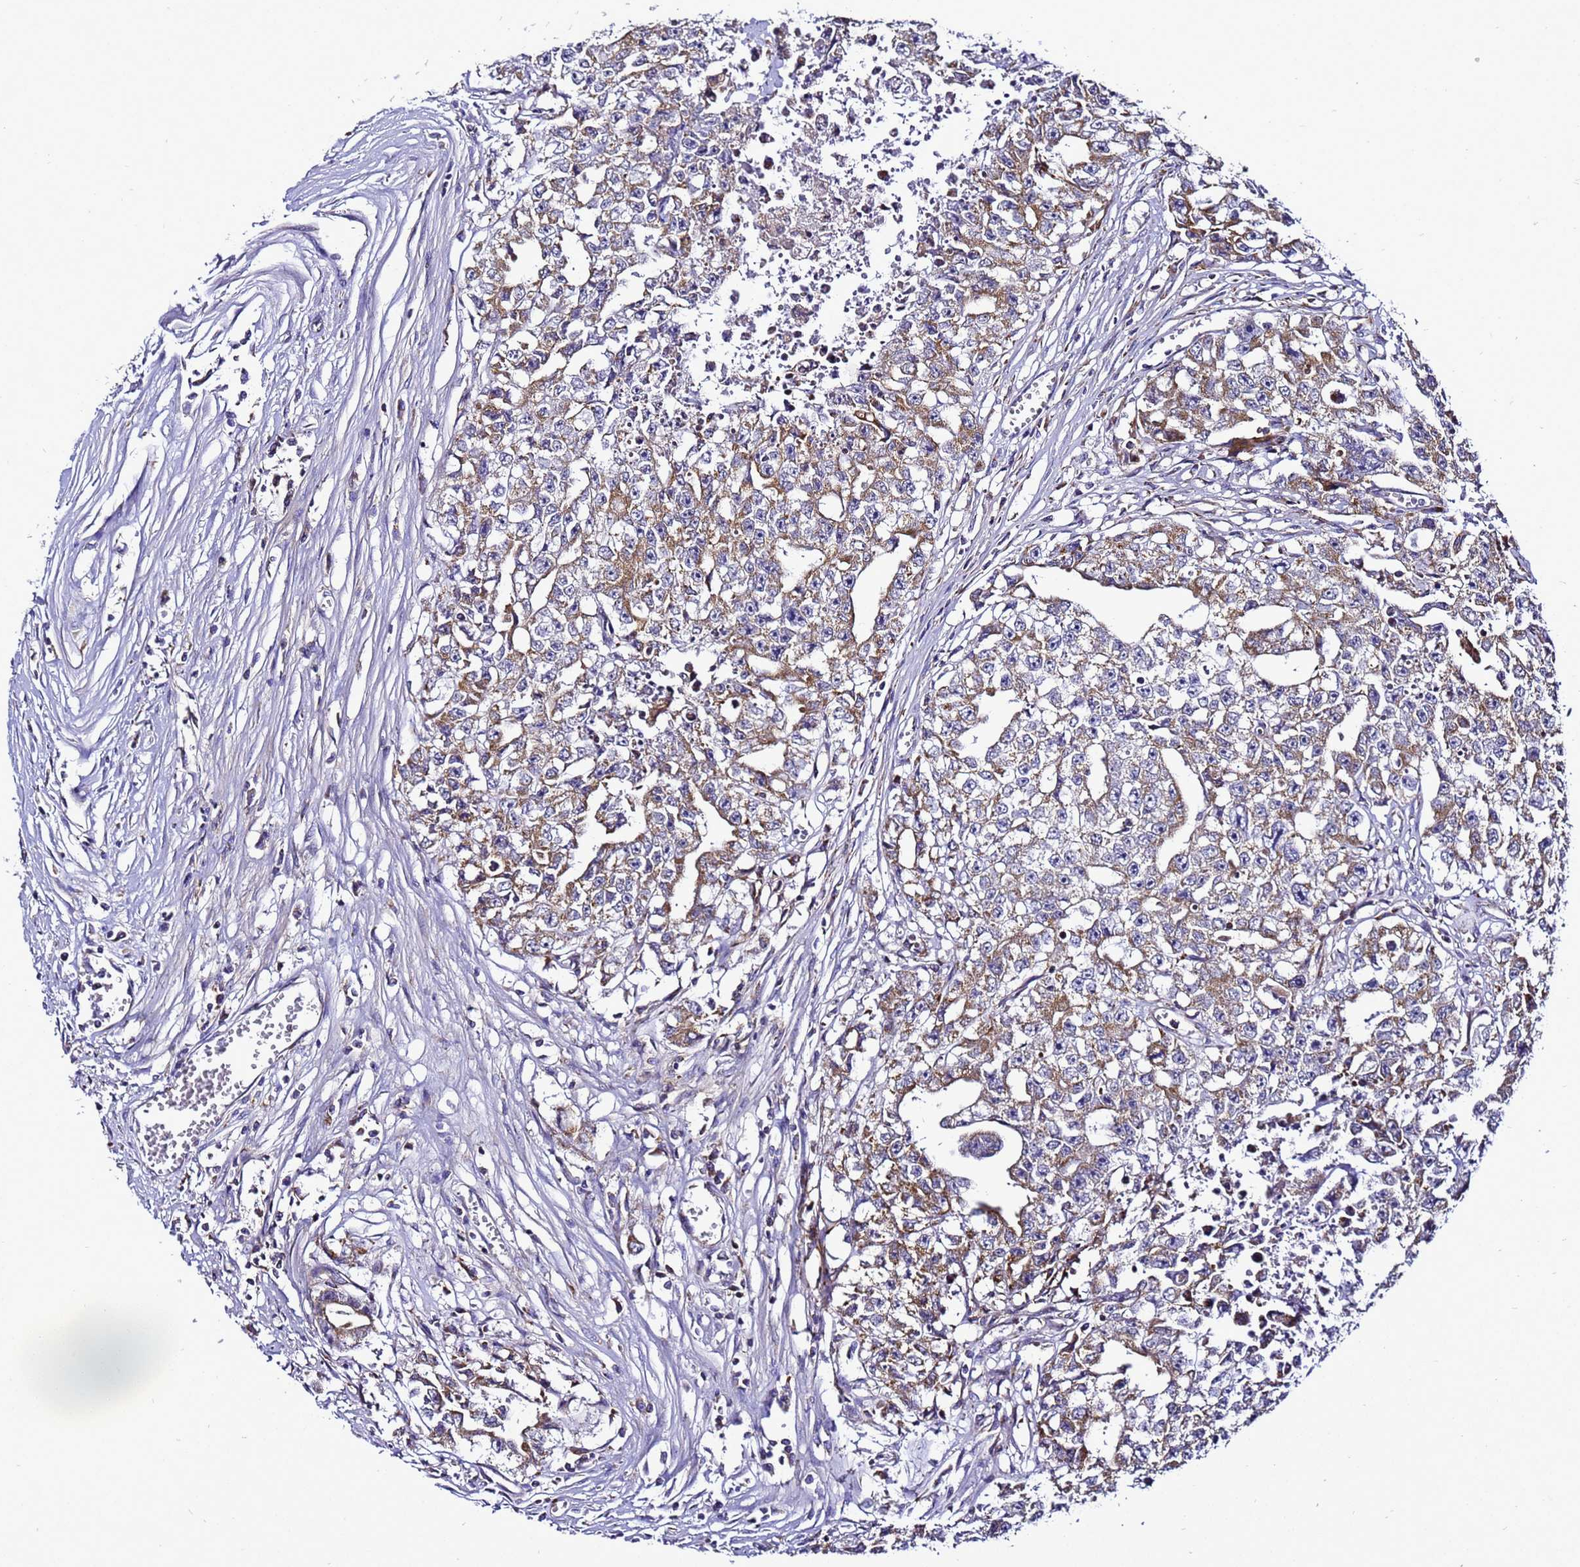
{"staining": {"intensity": "moderate", "quantity": ">75%", "location": "cytoplasmic/membranous"}, "tissue": "testis cancer", "cell_type": "Tumor cells", "image_type": "cancer", "snomed": [{"axis": "morphology", "description": "Seminoma, NOS"}, {"axis": "morphology", "description": "Carcinoma, Embryonal, NOS"}, {"axis": "topography", "description": "Testis"}], "caption": "This is an image of immunohistochemistry (IHC) staining of testis cancer, which shows moderate staining in the cytoplasmic/membranous of tumor cells.", "gene": "HIGD2A", "patient": {"sex": "male", "age": 43}}